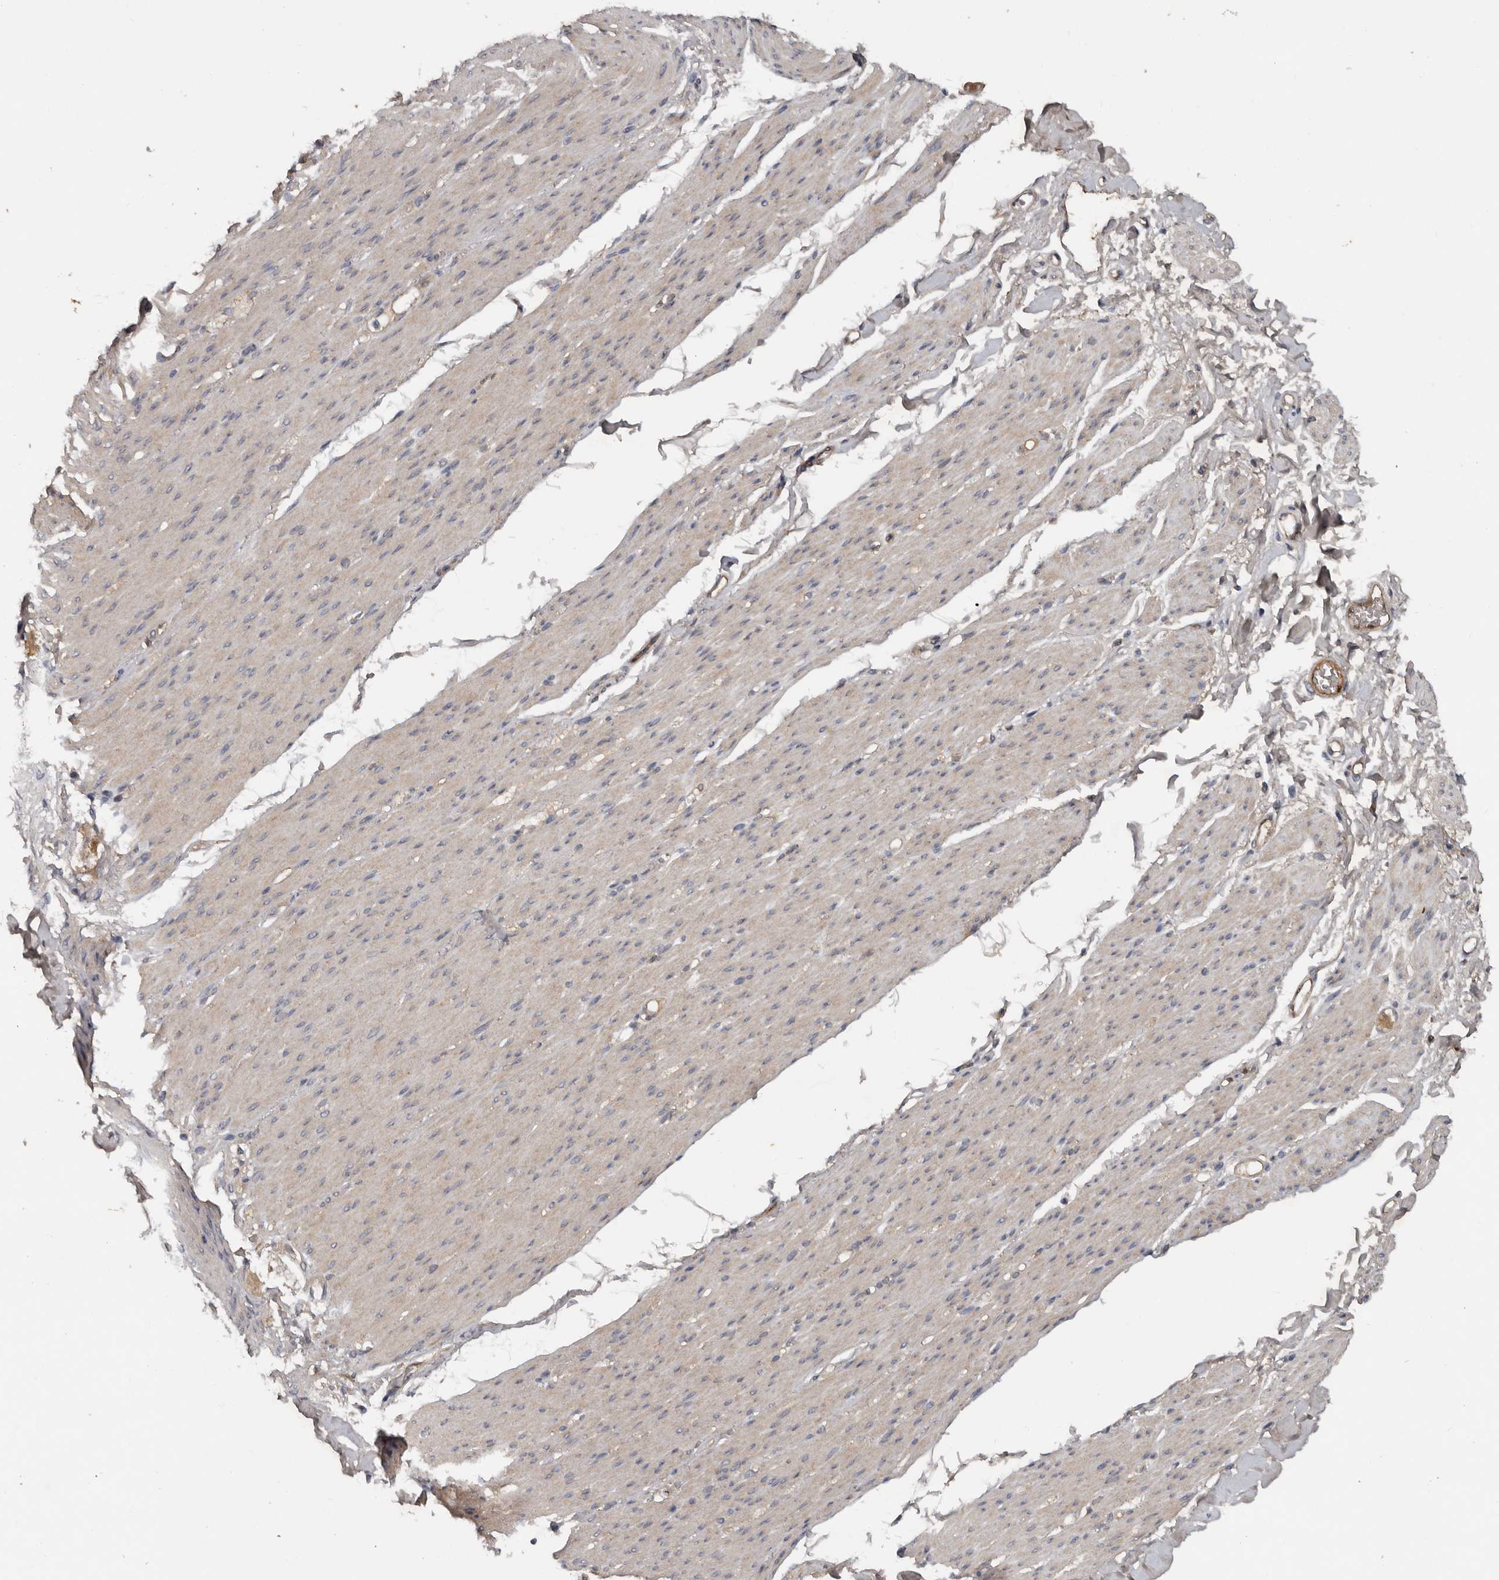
{"staining": {"intensity": "weak", "quantity": "25%-75%", "location": "cytoplasmic/membranous"}, "tissue": "smooth muscle", "cell_type": "Smooth muscle cells", "image_type": "normal", "snomed": [{"axis": "morphology", "description": "Normal tissue, NOS"}, {"axis": "topography", "description": "Colon"}, {"axis": "topography", "description": "Peripheral nerve tissue"}], "caption": "IHC (DAB) staining of unremarkable smooth muscle displays weak cytoplasmic/membranous protein expression in about 25%-75% of smooth muscle cells. (Stains: DAB (3,3'-diaminobenzidine) in brown, nuclei in blue, Microscopy: brightfield microscopy at high magnification).", "gene": "DNAJB4", "patient": {"sex": "female", "age": 61}}